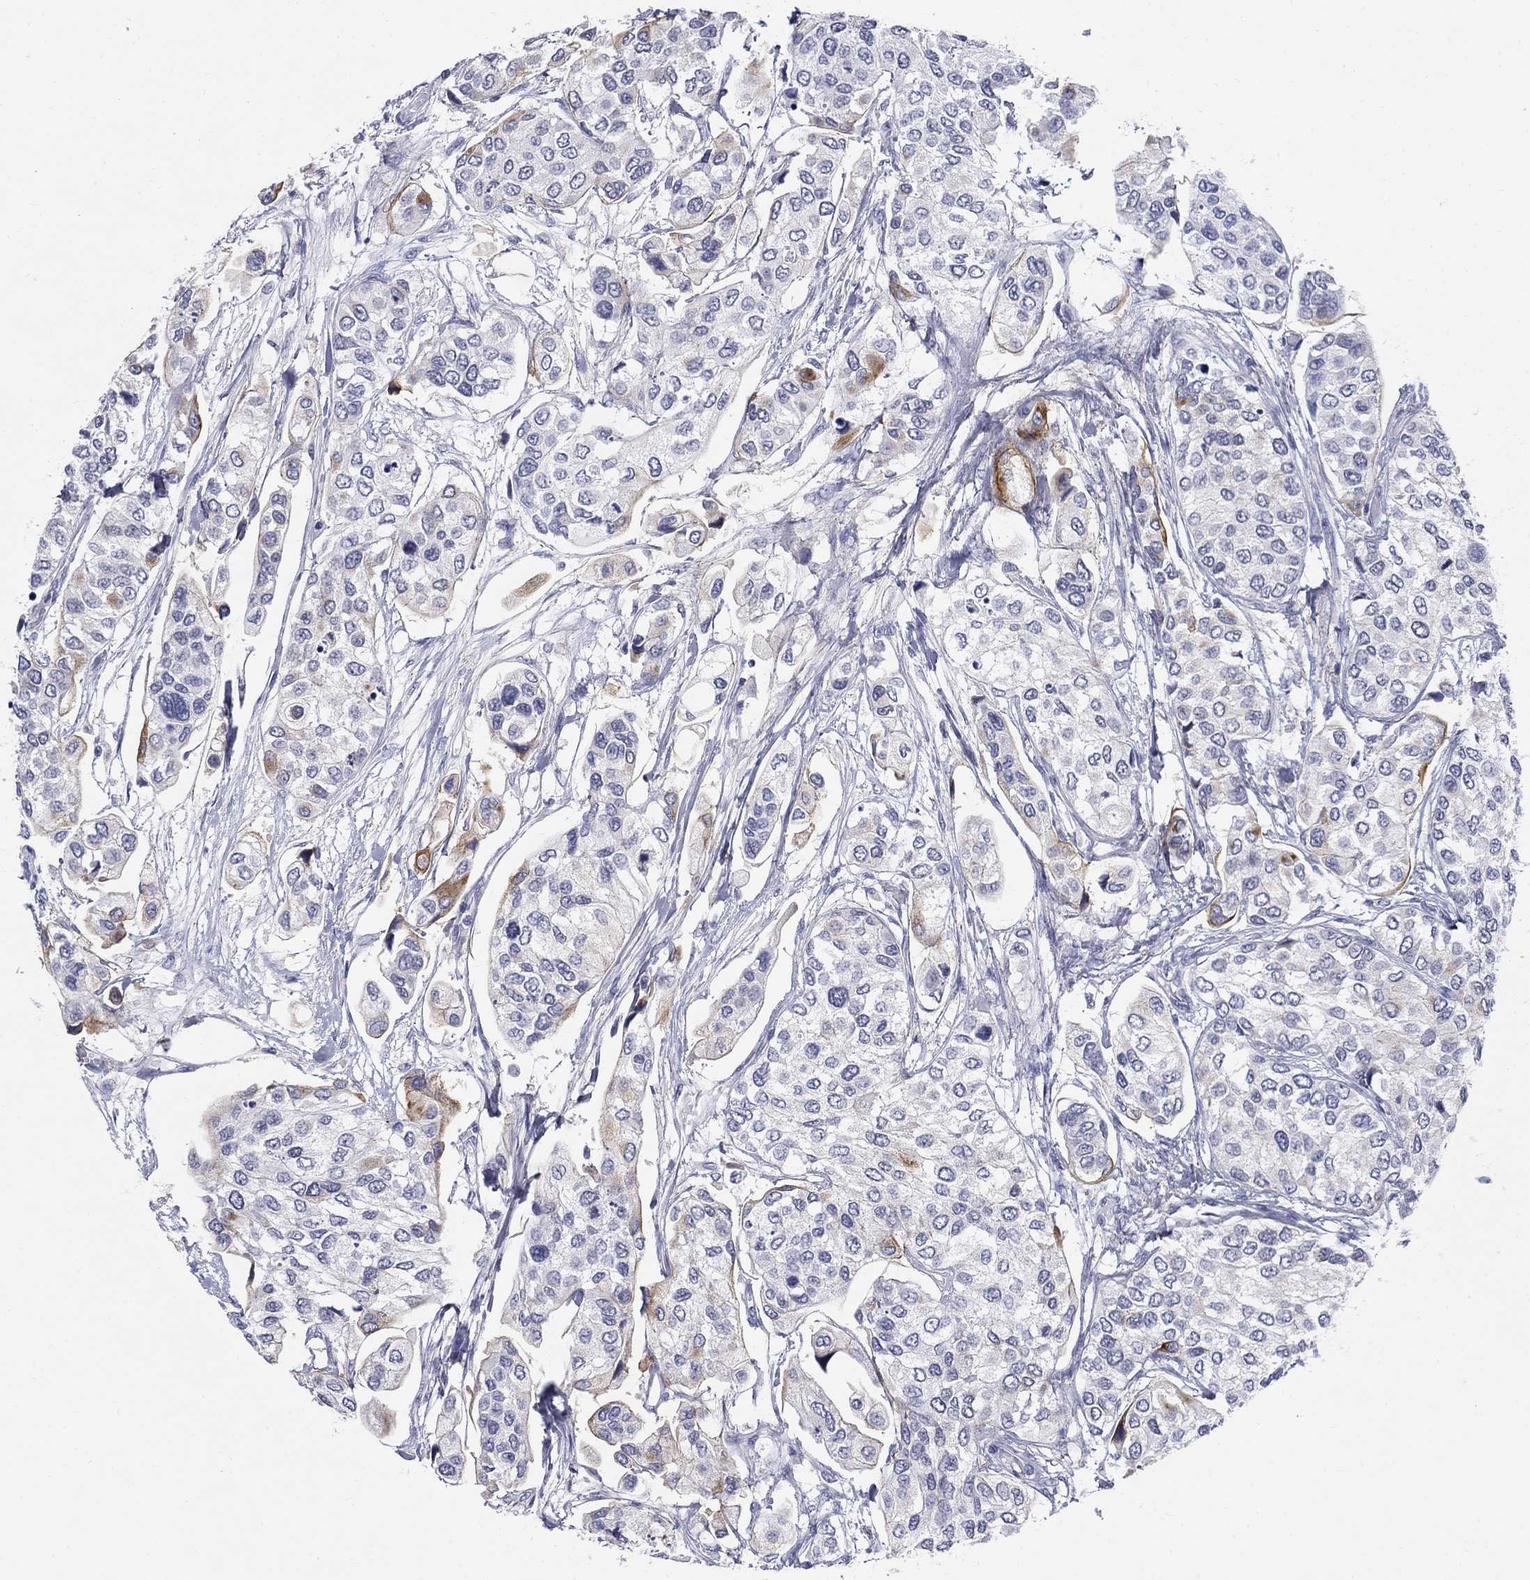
{"staining": {"intensity": "moderate", "quantity": "<25%", "location": "cytoplasmic/membranous"}, "tissue": "urothelial cancer", "cell_type": "Tumor cells", "image_type": "cancer", "snomed": [{"axis": "morphology", "description": "Urothelial carcinoma, High grade"}, {"axis": "topography", "description": "Urinary bladder"}], "caption": "Urothelial carcinoma (high-grade) stained with a protein marker shows moderate staining in tumor cells.", "gene": "C4orf19", "patient": {"sex": "male", "age": 77}}